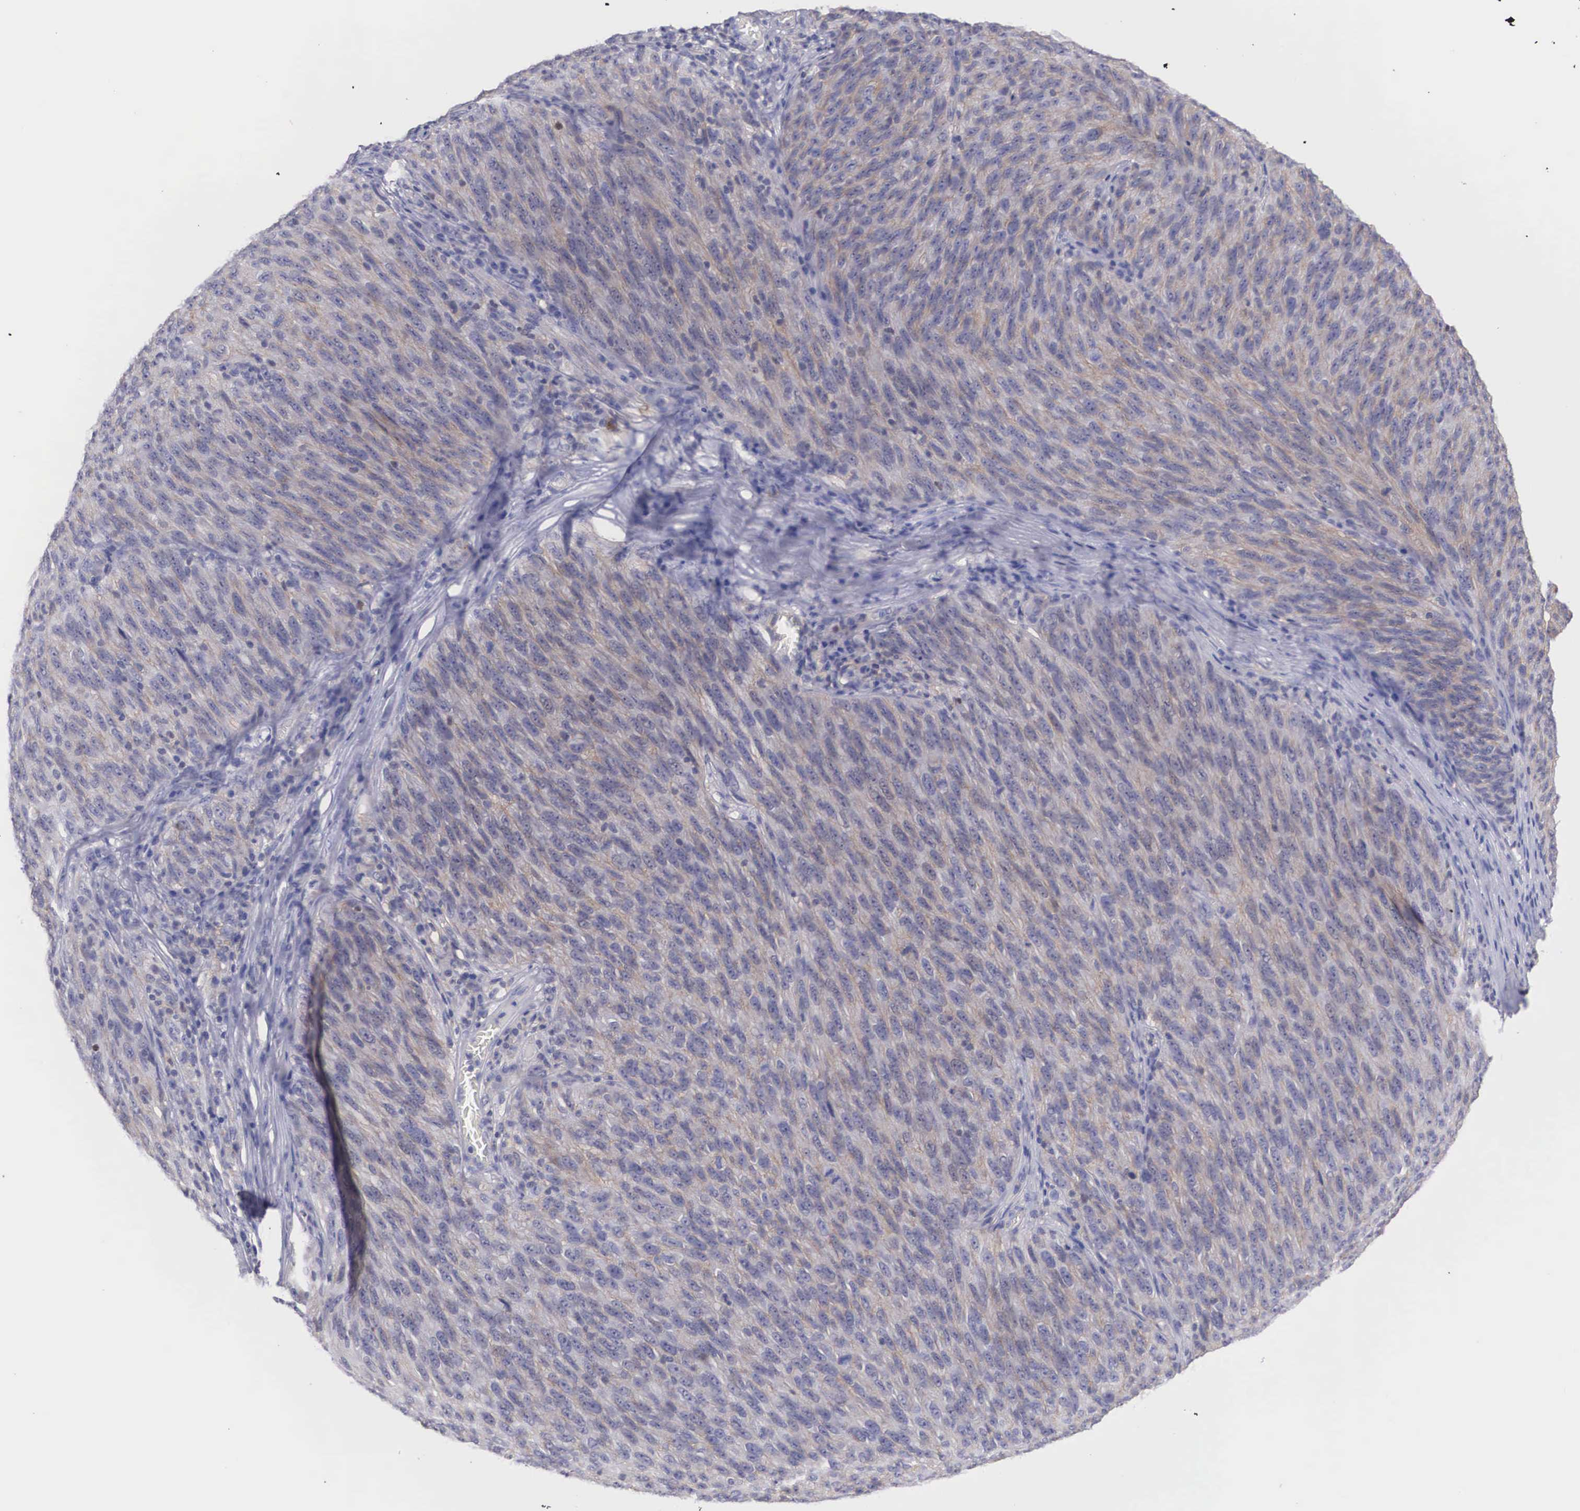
{"staining": {"intensity": "weak", "quantity": "25%-75%", "location": "cytoplasmic/membranous"}, "tissue": "melanoma", "cell_type": "Tumor cells", "image_type": "cancer", "snomed": [{"axis": "morphology", "description": "Malignant melanoma, NOS"}, {"axis": "topography", "description": "Skin"}], "caption": "Malignant melanoma stained for a protein (brown) exhibits weak cytoplasmic/membranous positive positivity in approximately 25%-75% of tumor cells.", "gene": "NR4A2", "patient": {"sex": "male", "age": 76}}